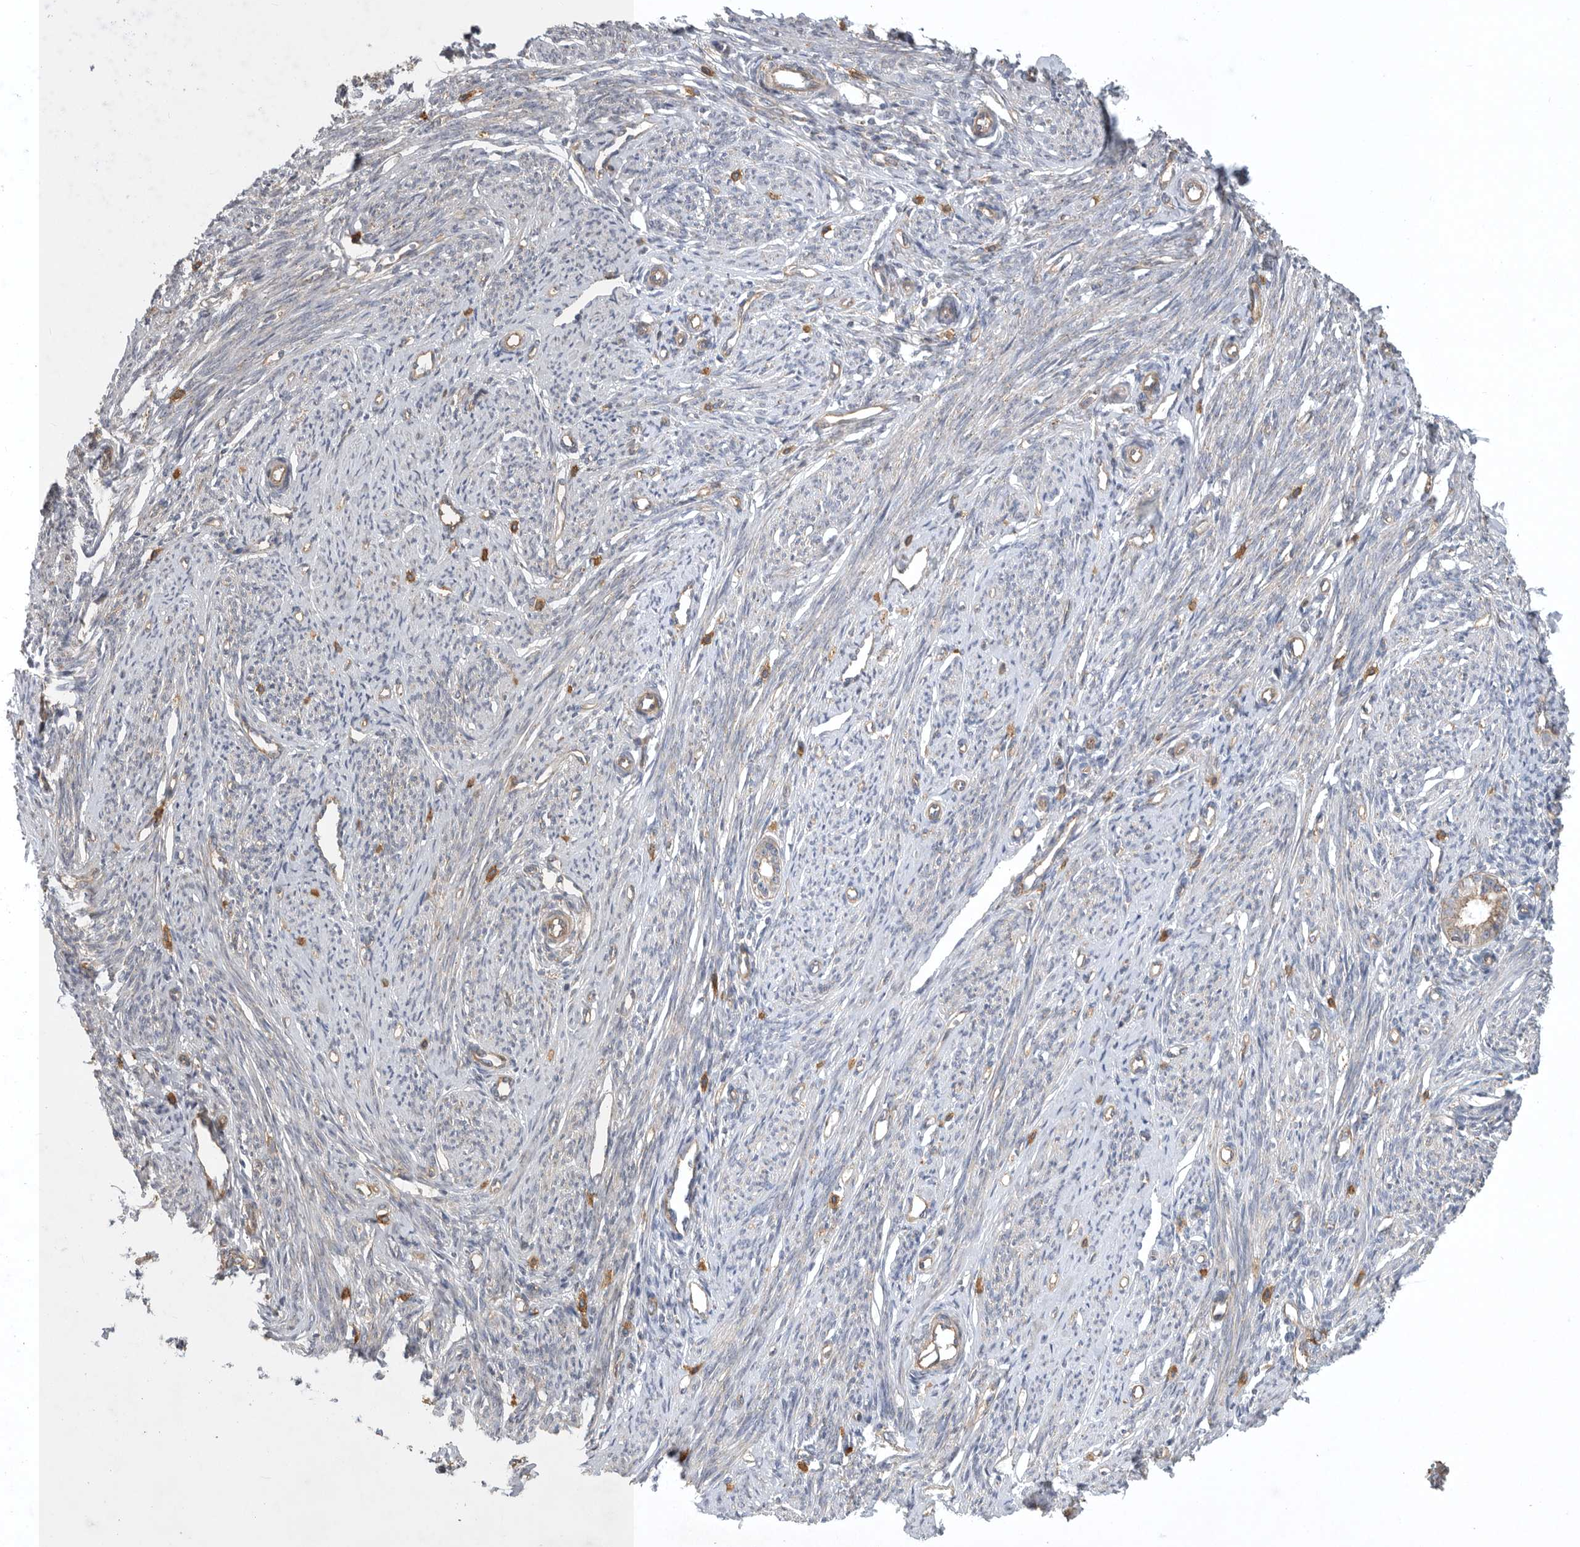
{"staining": {"intensity": "negative", "quantity": "none", "location": "none"}, "tissue": "endometrium", "cell_type": "Cells in endometrial stroma", "image_type": "normal", "snomed": [{"axis": "morphology", "description": "Normal tissue, NOS"}, {"axis": "topography", "description": "Endometrium"}], "caption": "The image reveals no staining of cells in endometrial stroma in benign endometrium.", "gene": "MLPH", "patient": {"sex": "female", "age": 56}}